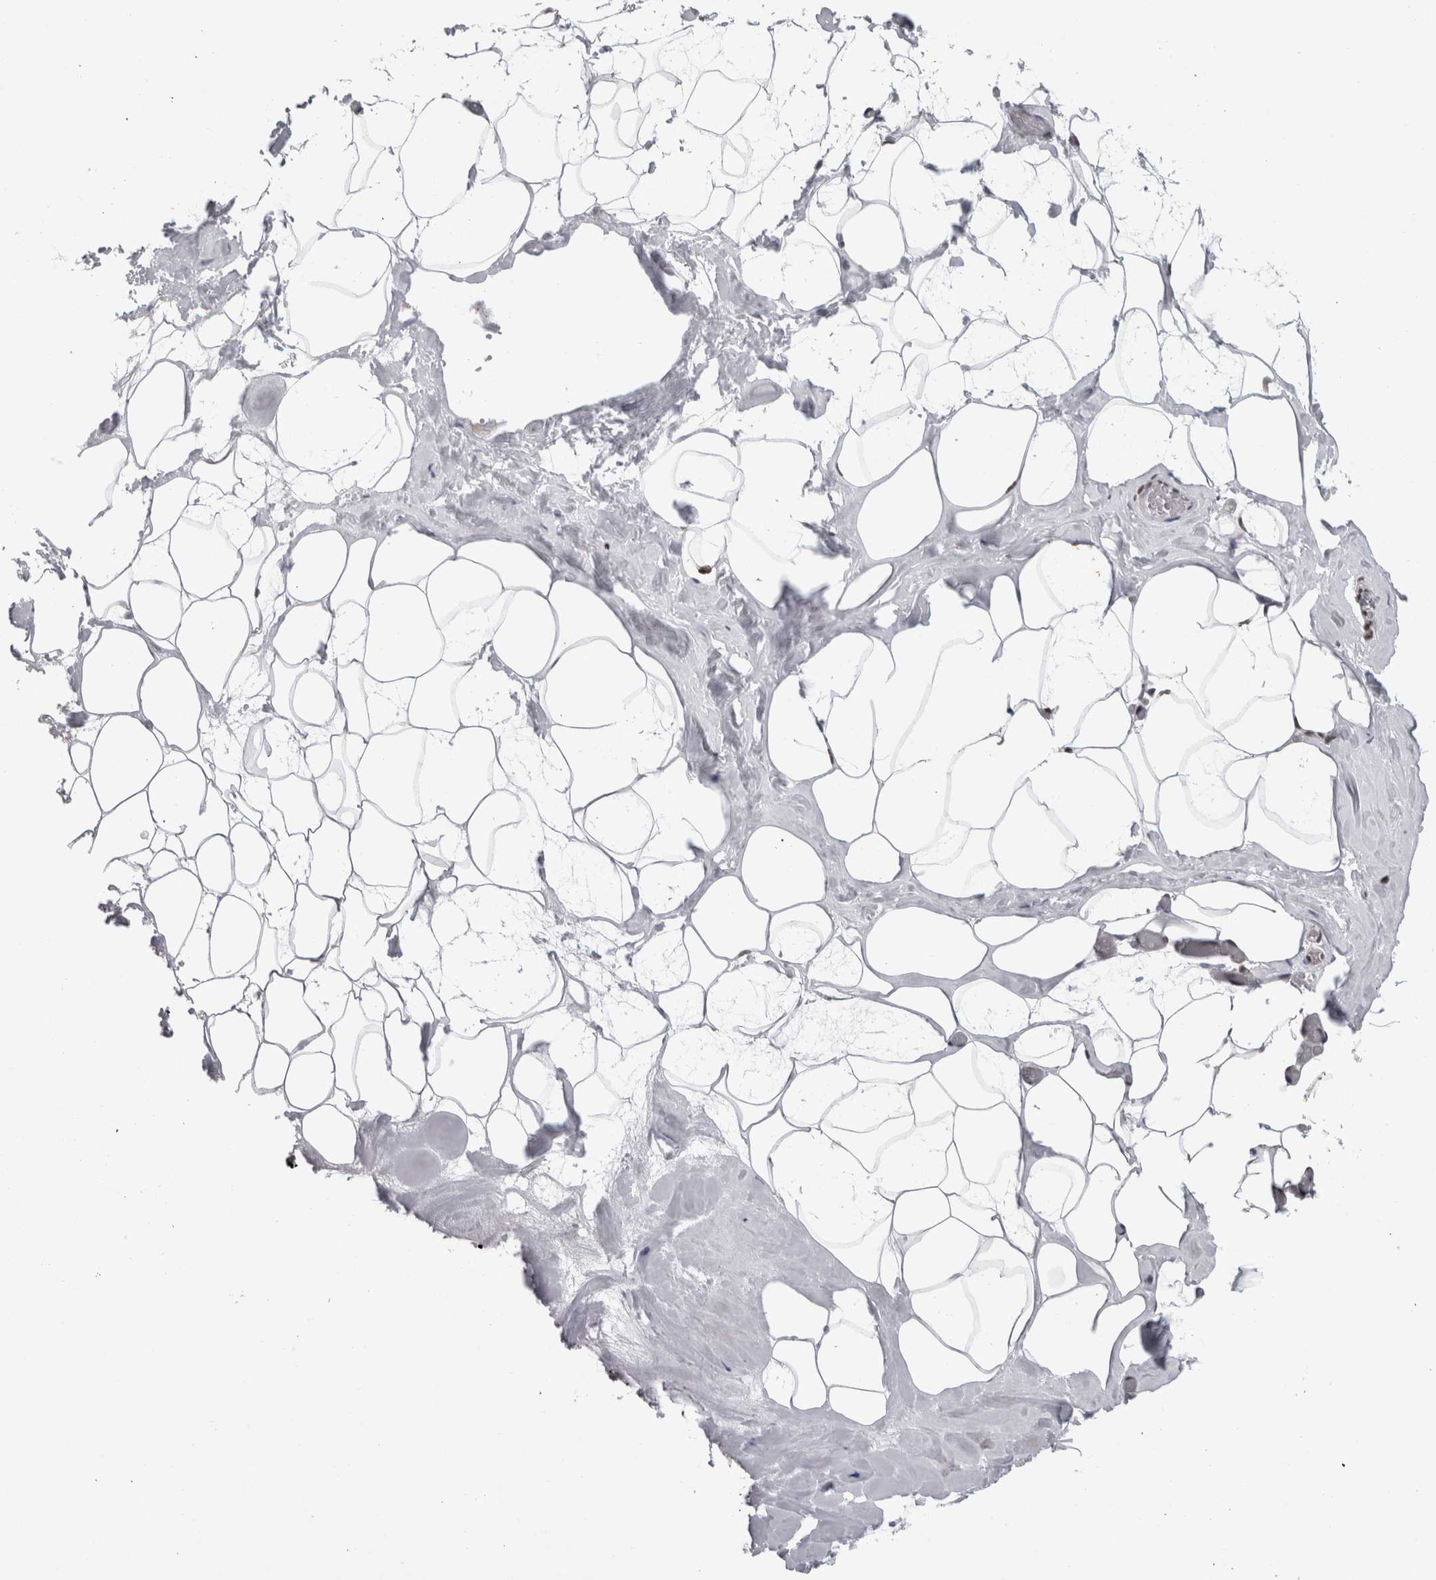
{"staining": {"intensity": "moderate", "quantity": ">75%", "location": "nuclear"}, "tissue": "adipose tissue", "cell_type": "Adipocytes", "image_type": "normal", "snomed": [{"axis": "morphology", "description": "Normal tissue, NOS"}, {"axis": "morphology", "description": "Fibrosis, NOS"}, {"axis": "topography", "description": "Breast"}, {"axis": "topography", "description": "Adipose tissue"}], "caption": "Approximately >75% of adipocytes in unremarkable adipose tissue display moderate nuclear protein expression as visualized by brown immunohistochemical staining.", "gene": "ZBTB11", "patient": {"sex": "female", "age": 39}}